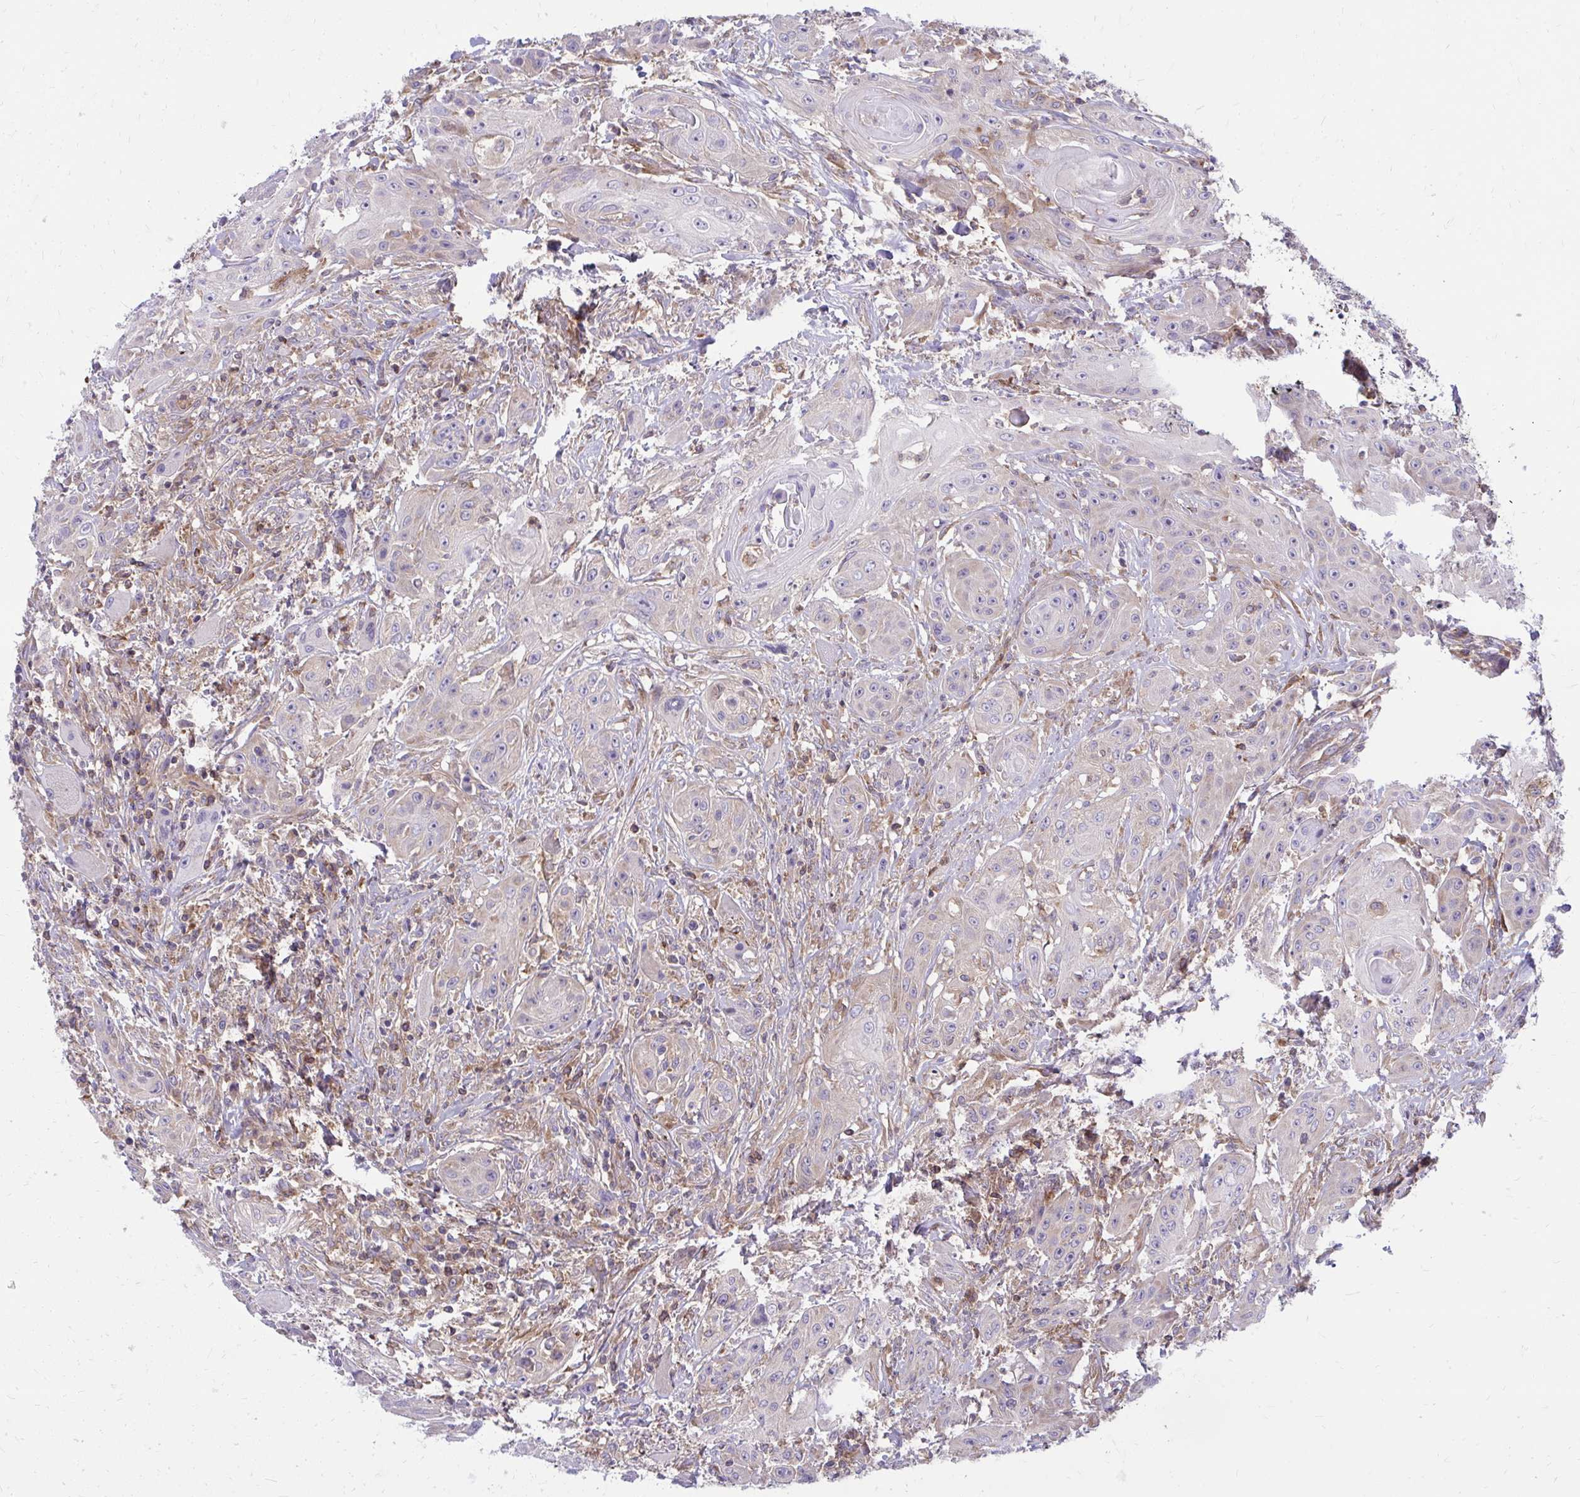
{"staining": {"intensity": "weak", "quantity": "25%-75%", "location": "cytoplasmic/membranous"}, "tissue": "head and neck cancer", "cell_type": "Tumor cells", "image_type": "cancer", "snomed": [{"axis": "morphology", "description": "Squamous cell carcinoma, NOS"}, {"axis": "topography", "description": "Oral tissue"}, {"axis": "topography", "description": "Head-Neck"}, {"axis": "topography", "description": "Neck, NOS"}], "caption": "Squamous cell carcinoma (head and neck) stained with immunohistochemistry (IHC) demonstrates weak cytoplasmic/membranous staining in about 25%-75% of tumor cells.", "gene": "ASAP1", "patient": {"sex": "female", "age": 55}}